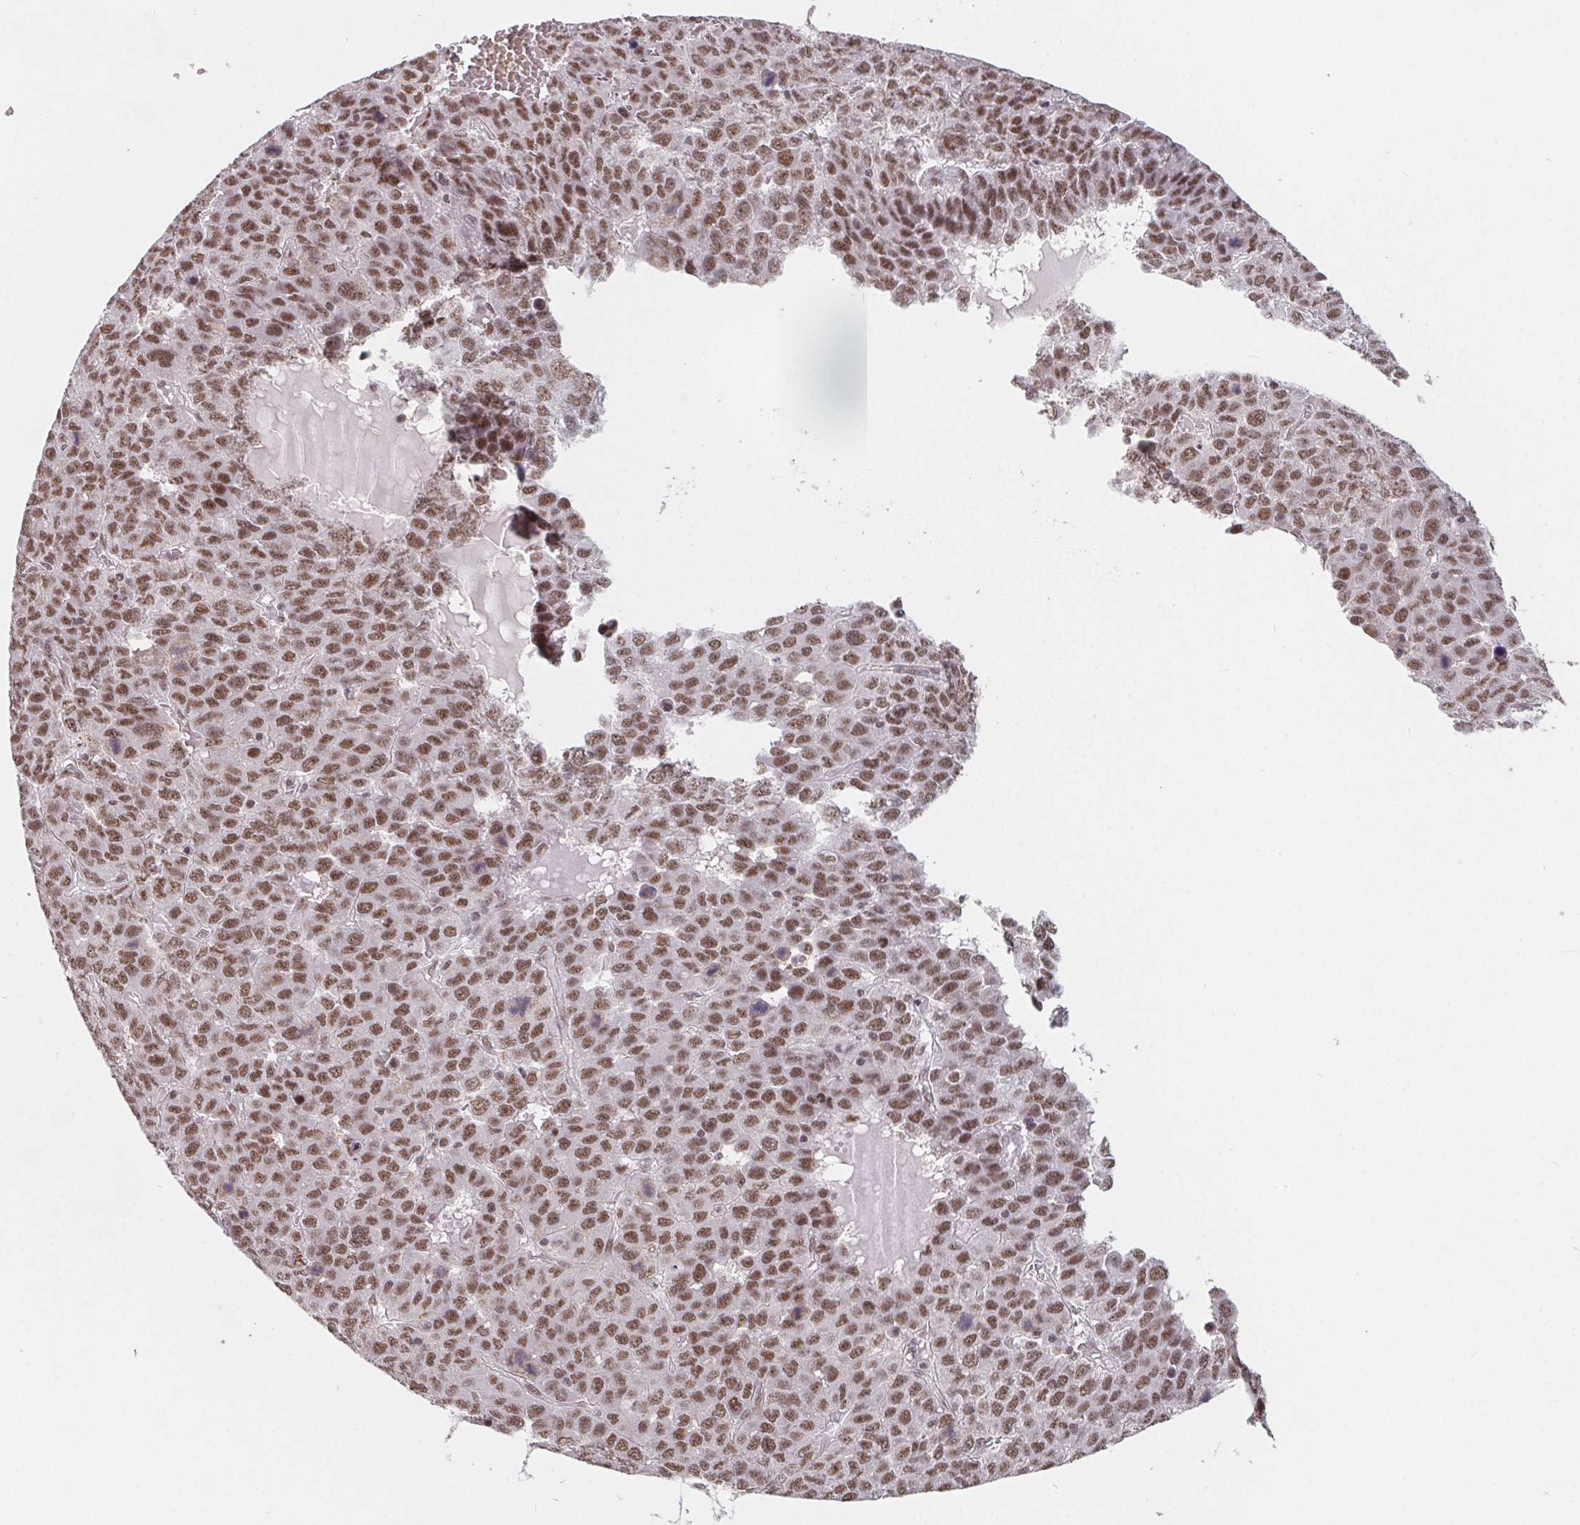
{"staining": {"intensity": "moderate", "quantity": ">75%", "location": "nuclear"}, "tissue": "liver cancer", "cell_type": "Tumor cells", "image_type": "cancer", "snomed": [{"axis": "morphology", "description": "Carcinoma, Hepatocellular, NOS"}, {"axis": "topography", "description": "Liver"}], "caption": "This is an image of IHC staining of liver cancer (hepatocellular carcinoma), which shows moderate expression in the nuclear of tumor cells.", "gene": "TCERG1", "patient": {"sex": "male", "age": 69}}